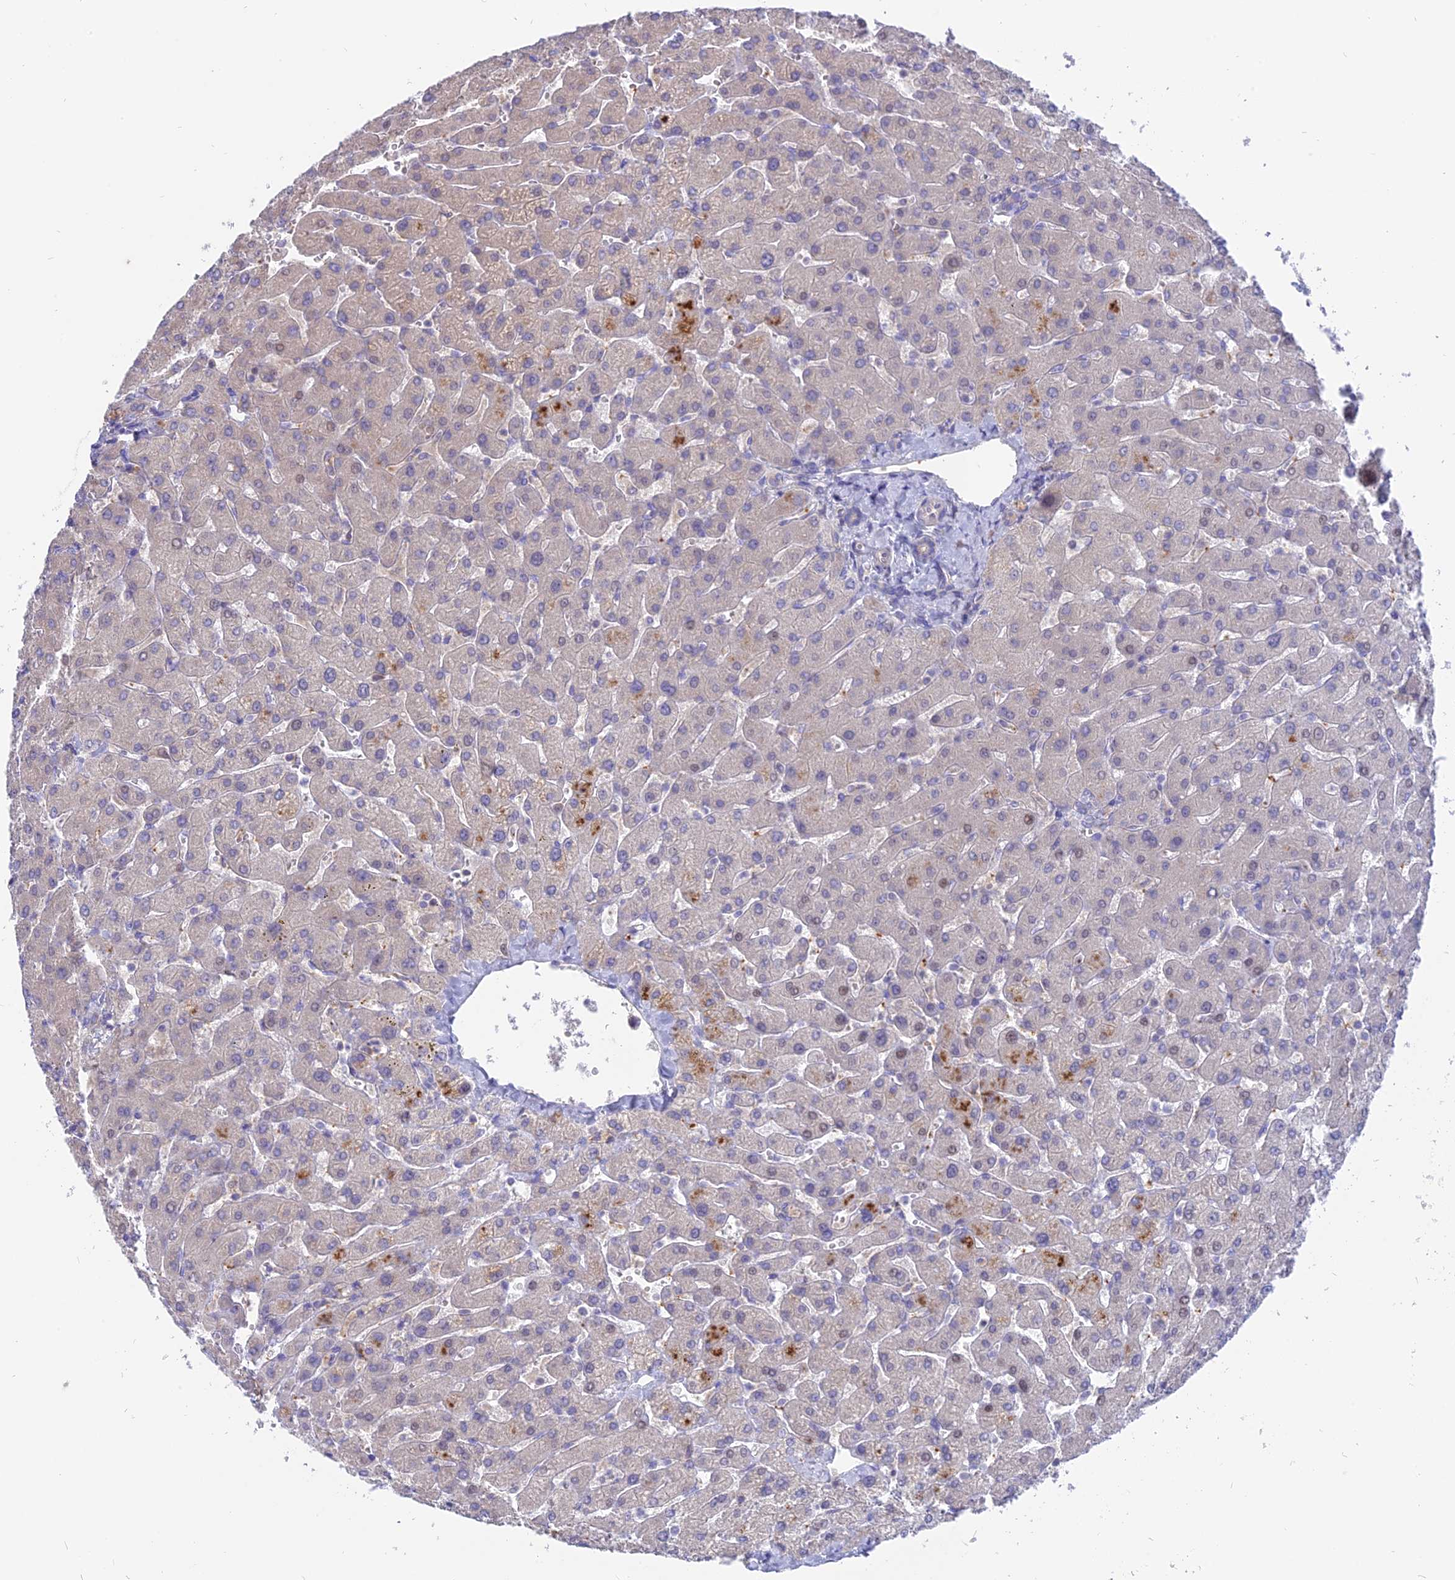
{"staining": {"intensity": "negative", "quantity": "none", "location": "none"}, "tissue": "liver", "cell_type": "Cholangiocytes", "image_type": "normal", "snomed": [{"axis": "morphology", "description": "Normal tissue, NOS"}, {"axis": "topography", "description": "Liver"}], "caption": "Immunohistochemistry (IHC) of unremarkable liver demonstrates no positivity in cholangiocytes. The staining is performed using DAB brown chromogen with nuclei counter-stained in using hematoxylin.", "gene": "IL21R", "patient": {"sex": "male", "age": 55}}